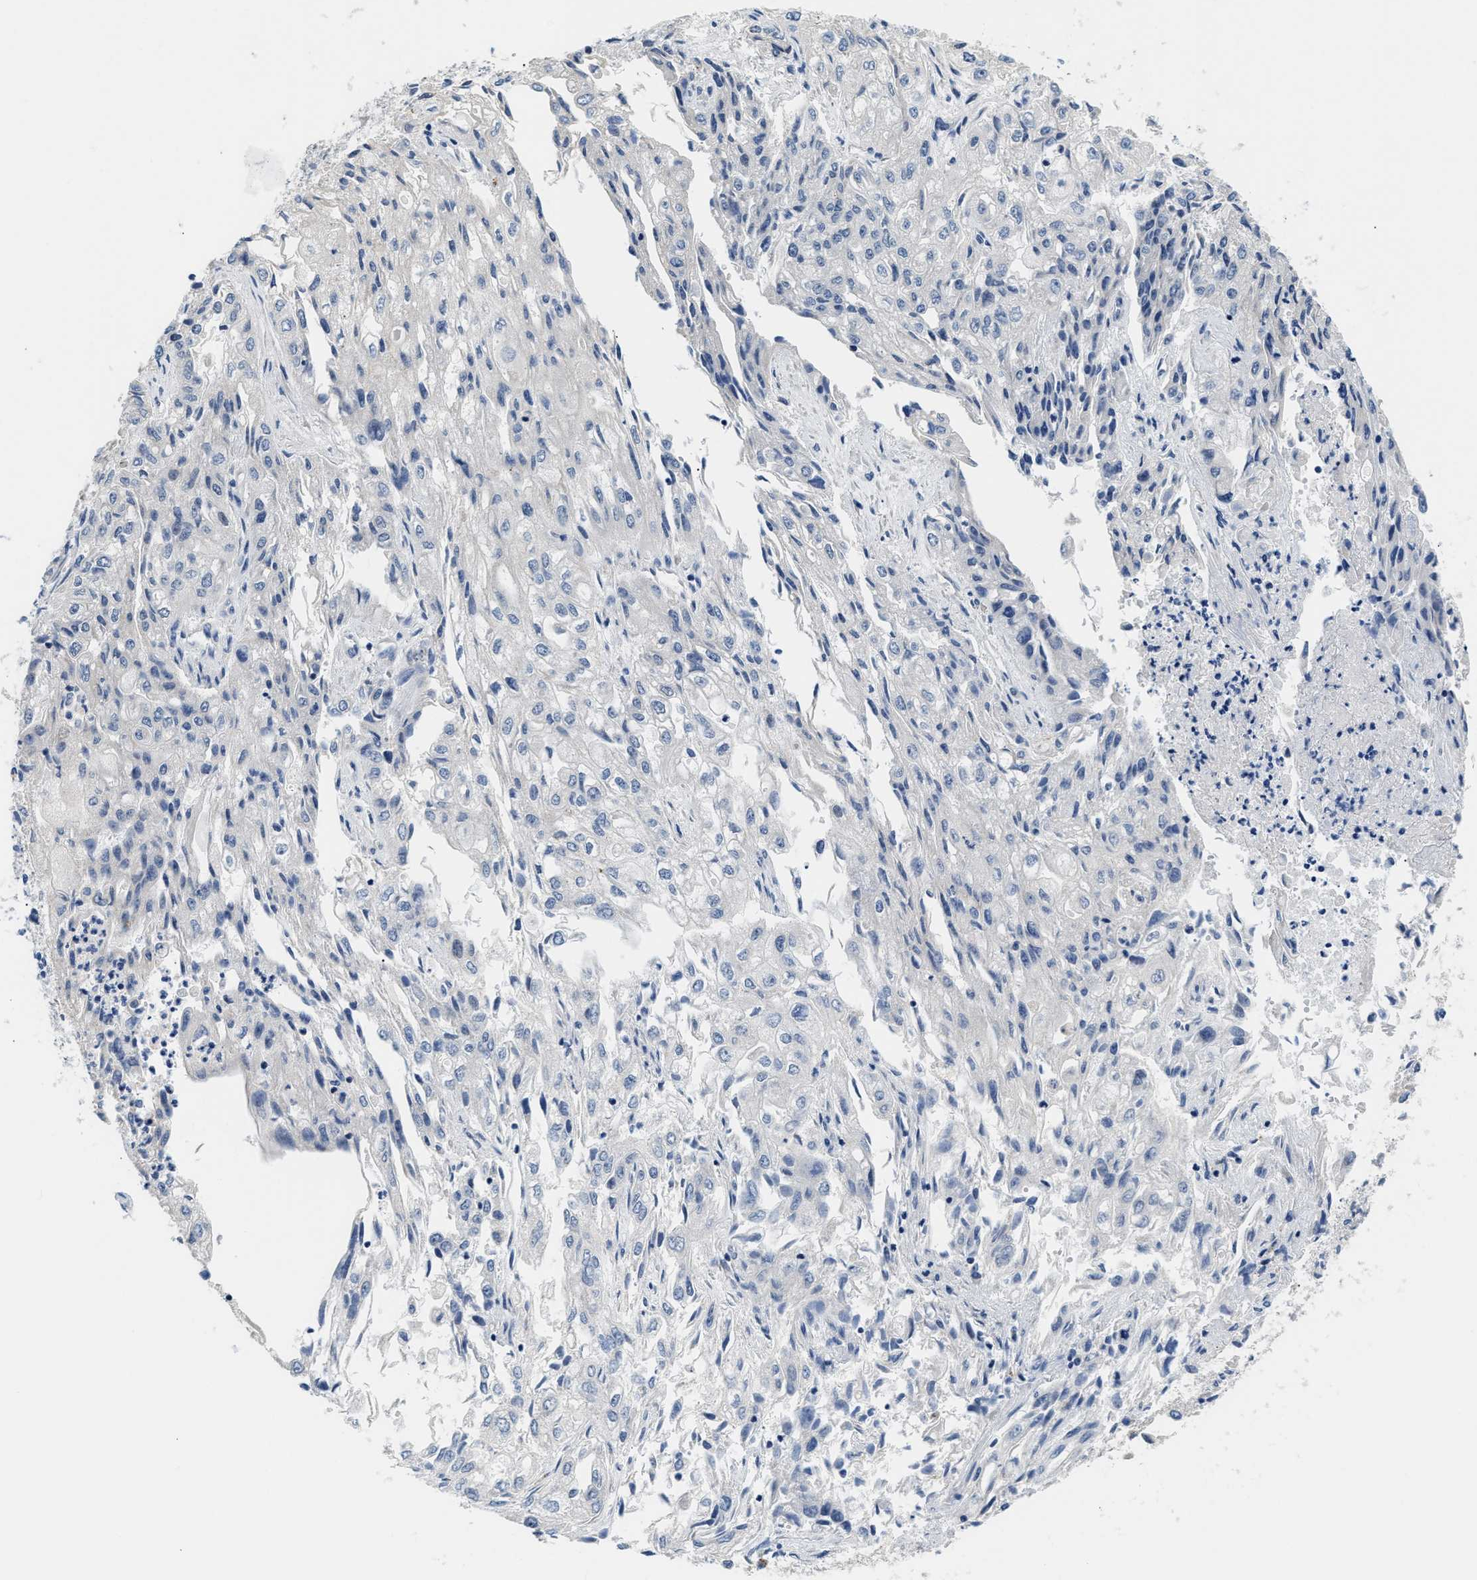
{"staining": {"intensity": "negative", "quantity": "none", "location": "none"}, "tissue": "endometrial cancer", "cell_type": "Tumor cells", "image_type": "cancer", "snomed": [{"axis": "morphology", "description": "Adenocarcinoma, NOS"}, {"axis": "topography", "description": "Endometrium"}], "caption": "An IHC image of adenocarcinoma (endometrial) is shown. There is no staining in tumor cells of adenocarcinoma (endometrial). (Stains: DAB (3,3'-diaminobenzidine) immunohistochemistry with hematoxylin counter stain, Microscopy: brightfield microscopy at high magnification).", "gene": "CLGN", "patient": {"sex": "female", "age": 49}}